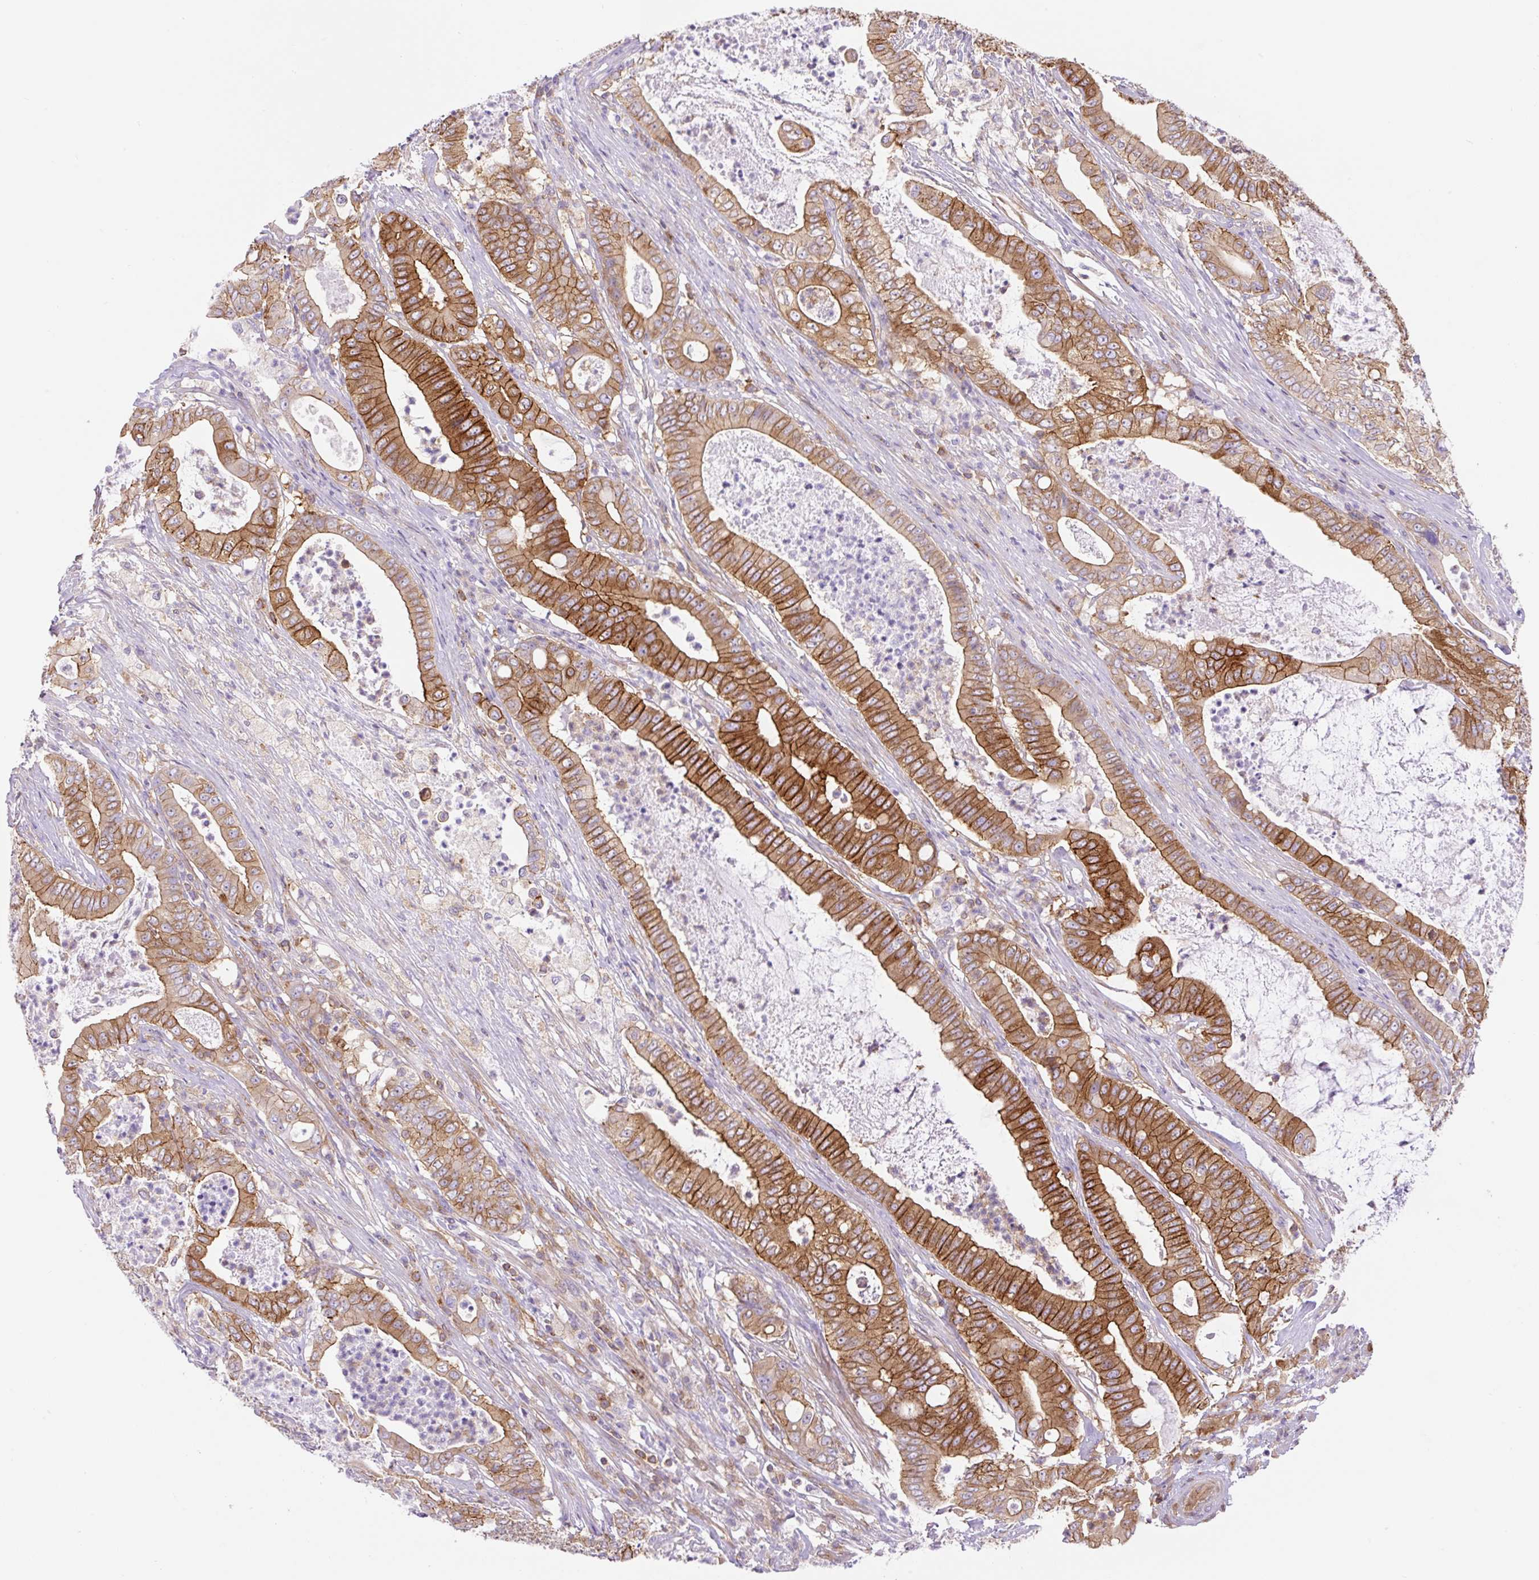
{"staining": {"intensity": "strong", "quantity": "25%-75%", "location": "cytoplasmic/membranous"}, "tissue": "pancreatic cancer", "cell_type": "Tumor cells", "image_type": "cancer", "snomed": [{"axis": "morphology", "description": "Adenocarcinoma, NOS"}, {"axis": "topography", "description": "Pancreas"}], "caption": "A high-resolution micrograph shows immunohistochemistry (IHC) staining of pancreatic cancer, which shows strong cytoplasmic/membranous expression in approximately 25%-75% of tumor cells. The staining was performed using DAB, with brown indicating positive protein expression. Nuclei are stained blue with hematoxylin.", "gene": "DNM2", "patient": {"sex": "male", "age": 71}}